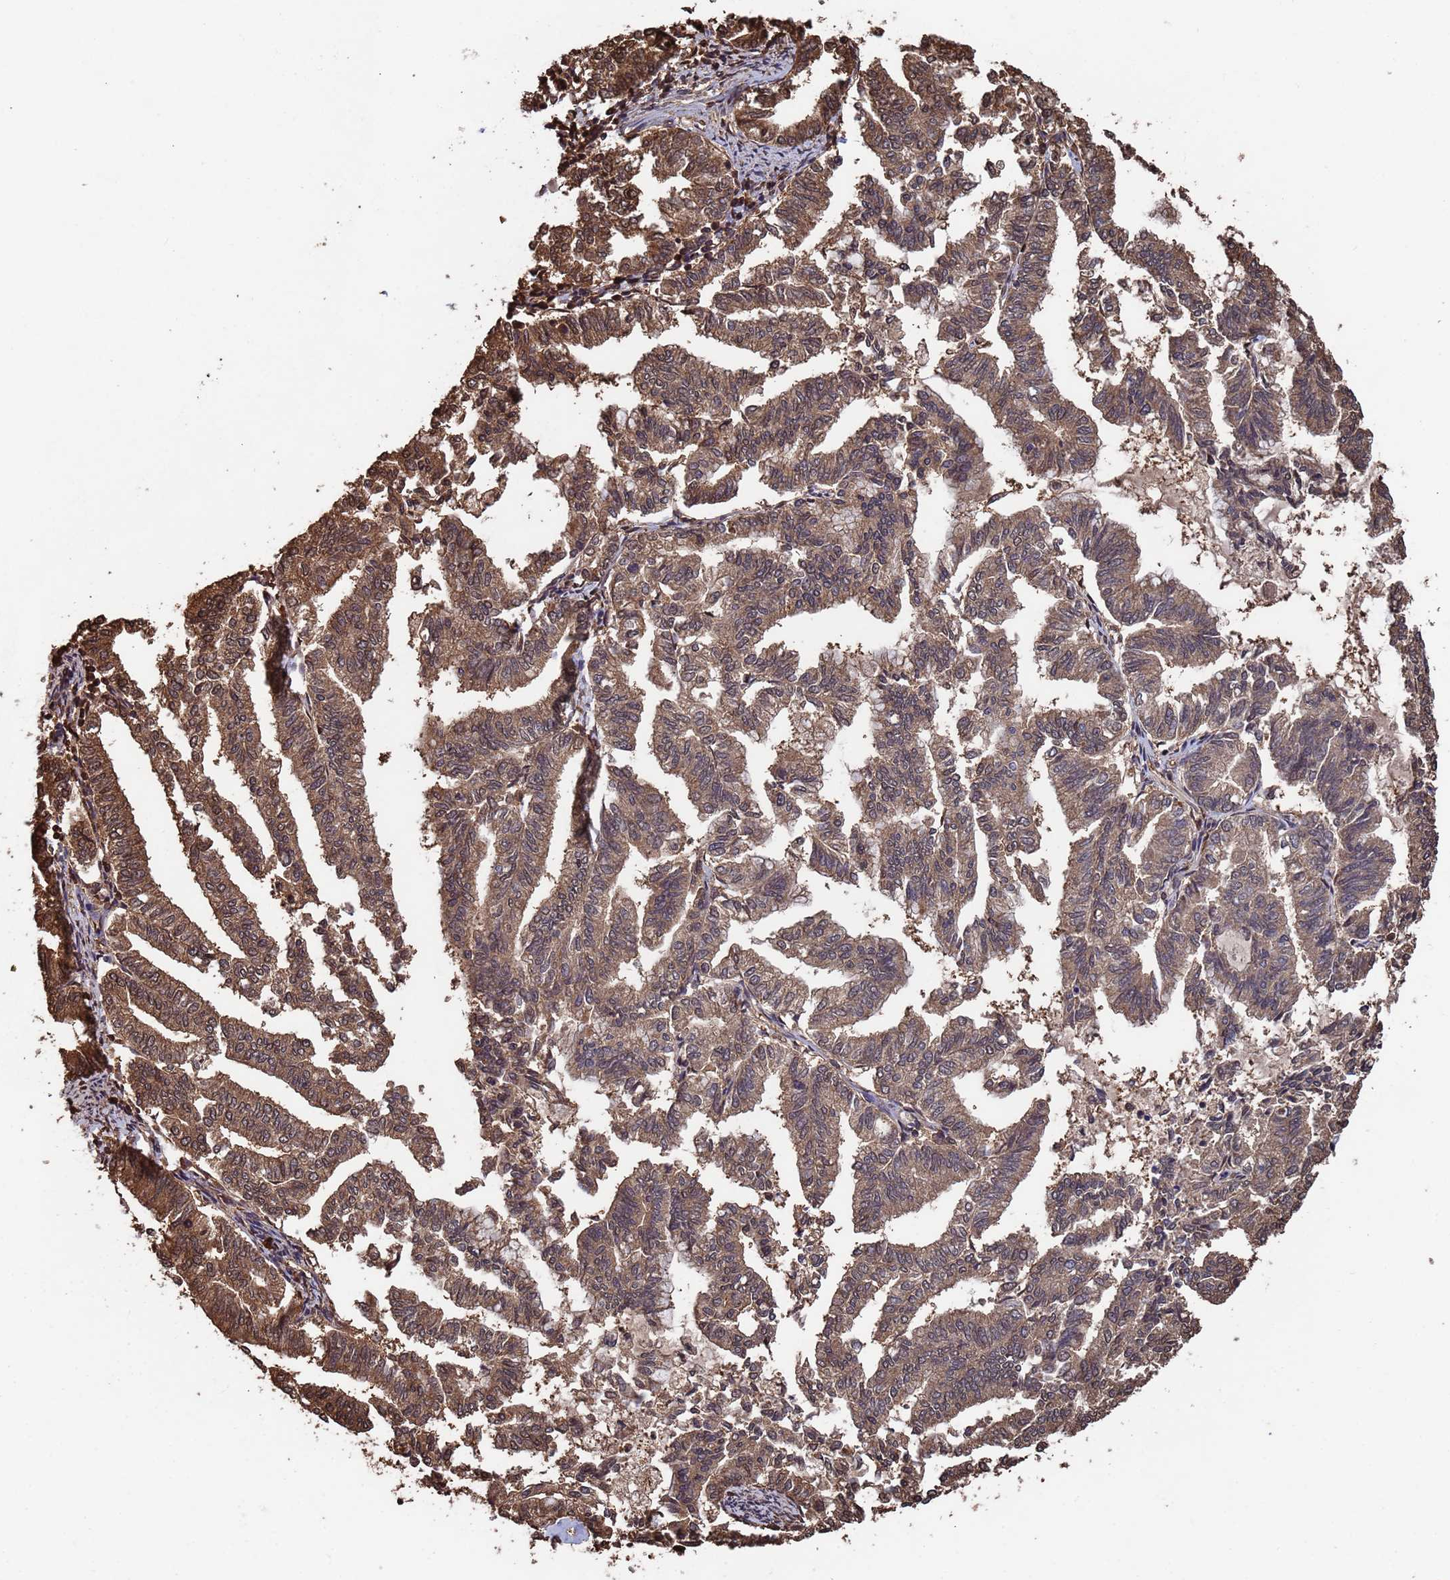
{"staining": {"intensity": "moderate", "quantity": ">75%", "location": "cytoplasmic/membranous"}, "tissue": "endometrial cancer", "cell_type": "Tumor cells", "image_type": "cancer", "snomed": [{"axis": "morphology", "description": "Adenocarcinoma, NOS"}, {"axis": "topography", "description": "Endometrium"}], "caption": "Immunohistochemistry (IHC) of endometrial adenocarcinoma displays medium levels of moderate cytoplasmic/membranous expression in approximately >75% of tumor cells.", "gene": "SUMO4", "patient": {"sex": "female", "age": 79}}